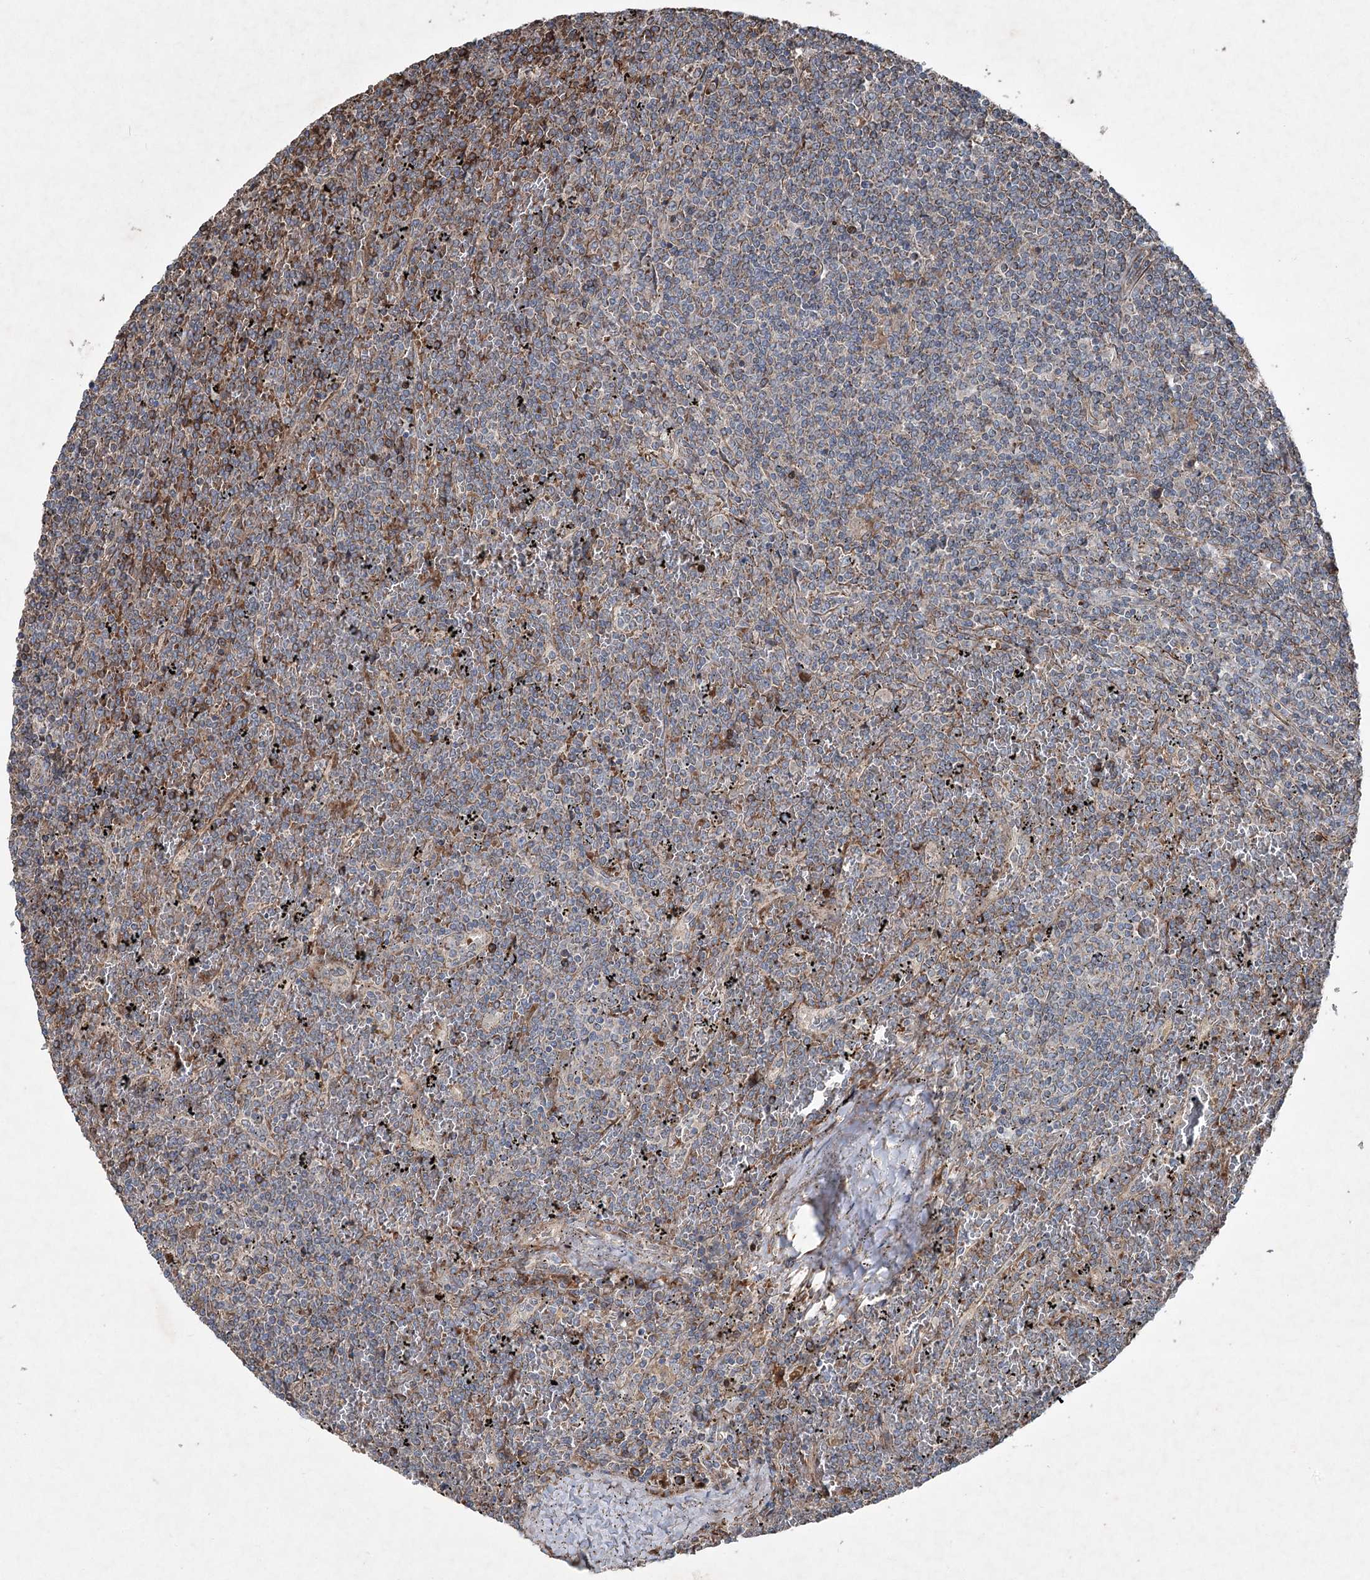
{"staining": {"intensity": "moderate", "quantity": "<25%", "location": "cytoplasmic/membranous"}, "tissue": "lymphoma", "cell_type": "Tumor cells", "image_type": "cancer", "snomed": [{"axis": "morphology", "description": "Malignant lymphoma, non-Hodgkin's type, Low grade"}, {"axis": "topography", "description": "Spleen"}], "caption": "The image reveals immunohistochemical staining of lymphoma. There is moderate cytoplasmic/membranous positivity is identified in about <25% of tumor cells.", "gene": "SERINC5", "patient": {"sex": "female", "age": 19}}